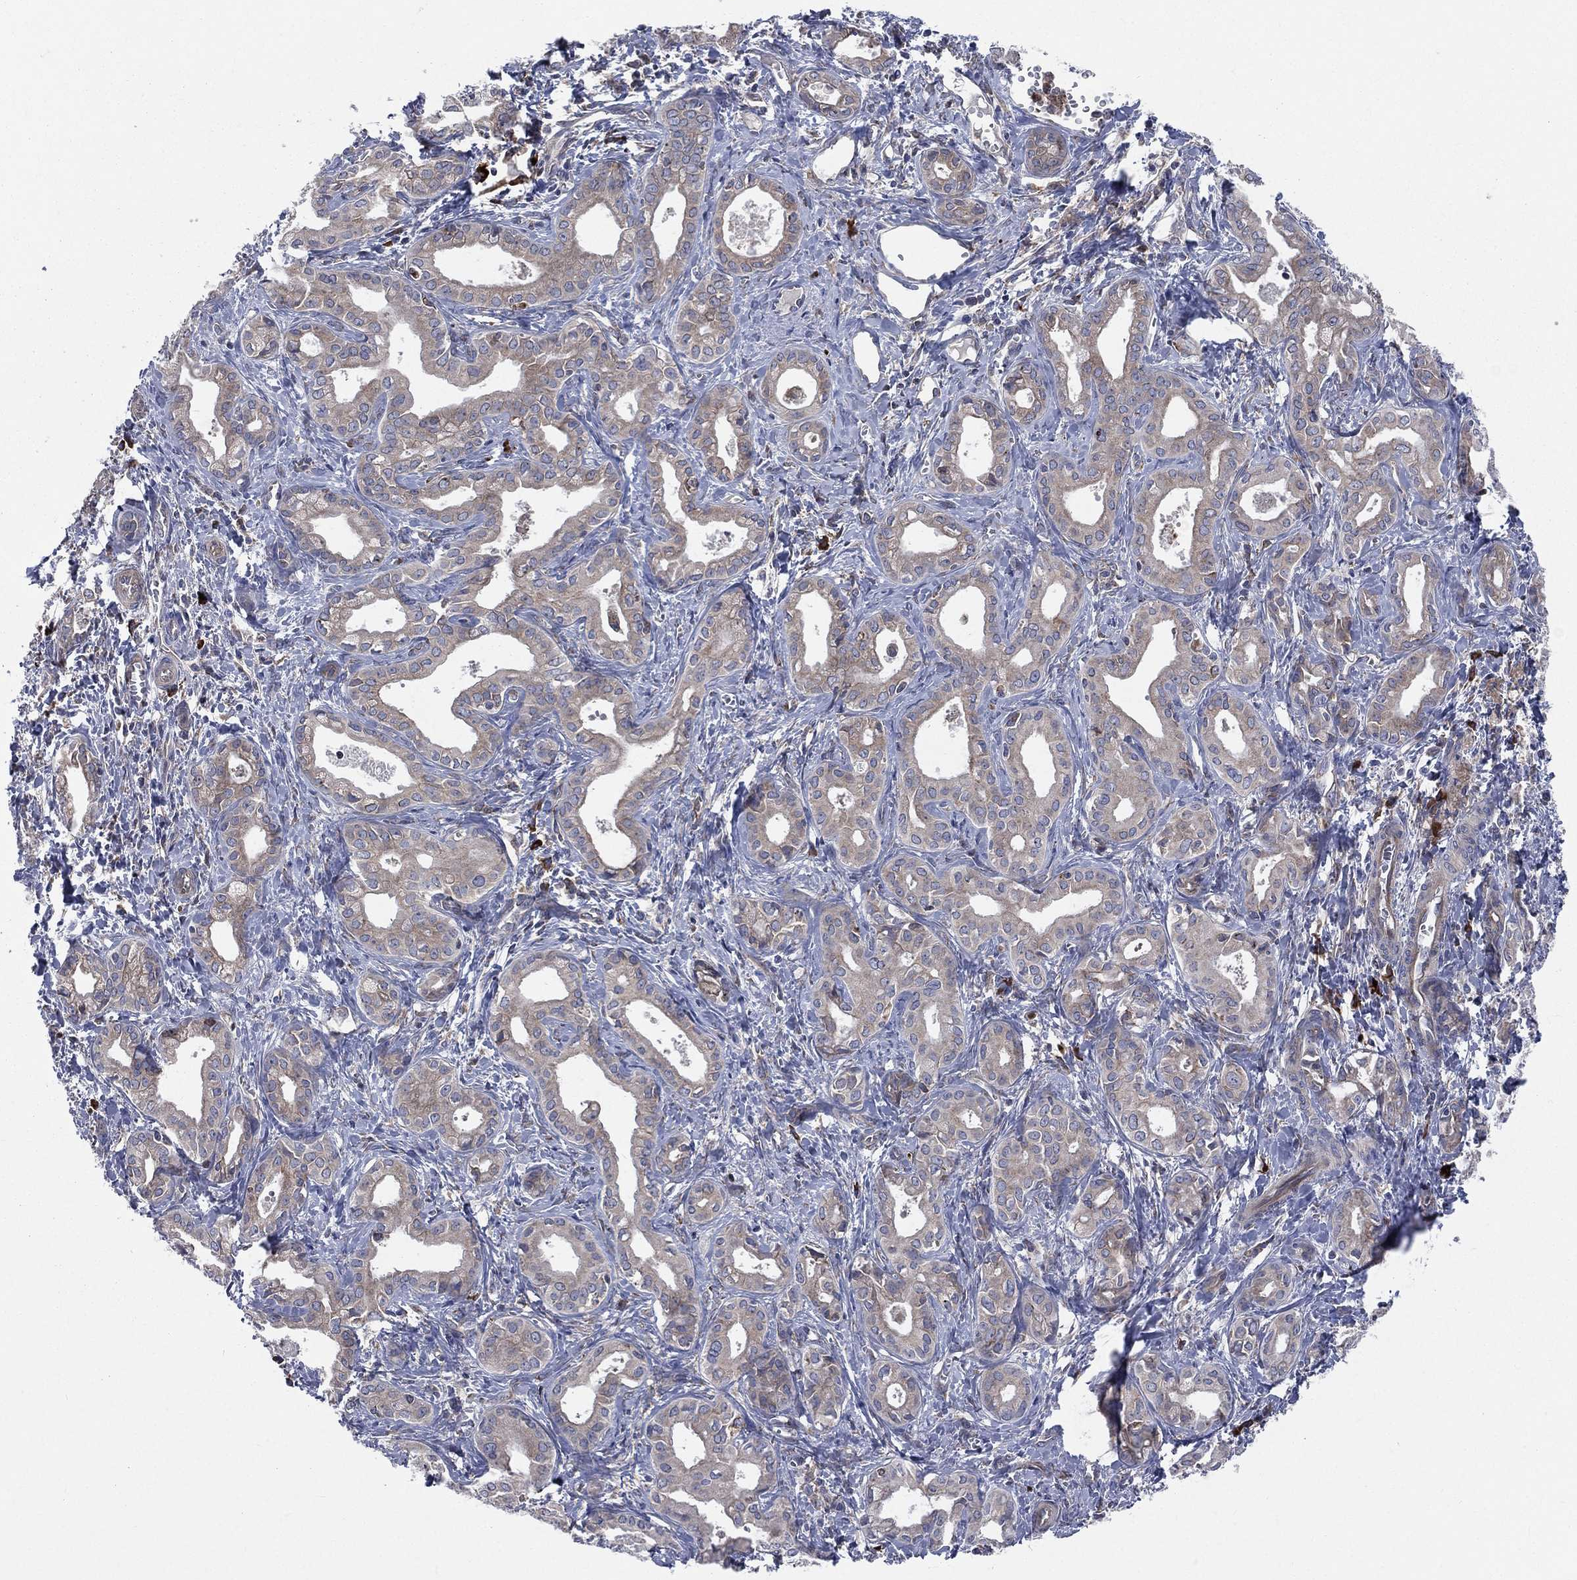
{"staining": {"intensity": "weak", "quantity": ">75%", "location": "cytoplasmic/membranous"}, "tissue": "liver cancer", "cell_type": "Tumor cells", "image_type": "cancer", "snomed": [{"axis": "morphology", "description": "Cholangiocarcinoma"}, {"axis": "topography", "description": "Liver"}], "caption": "Protein expression analysis of human liver cancer (cholangiocarcinoma) reveals weak cytoplasmic/membranous positivity in approximately >75% of tumor cells.", "gene": "CCDC159", "patient": {"sex": "female", "age": 65}}